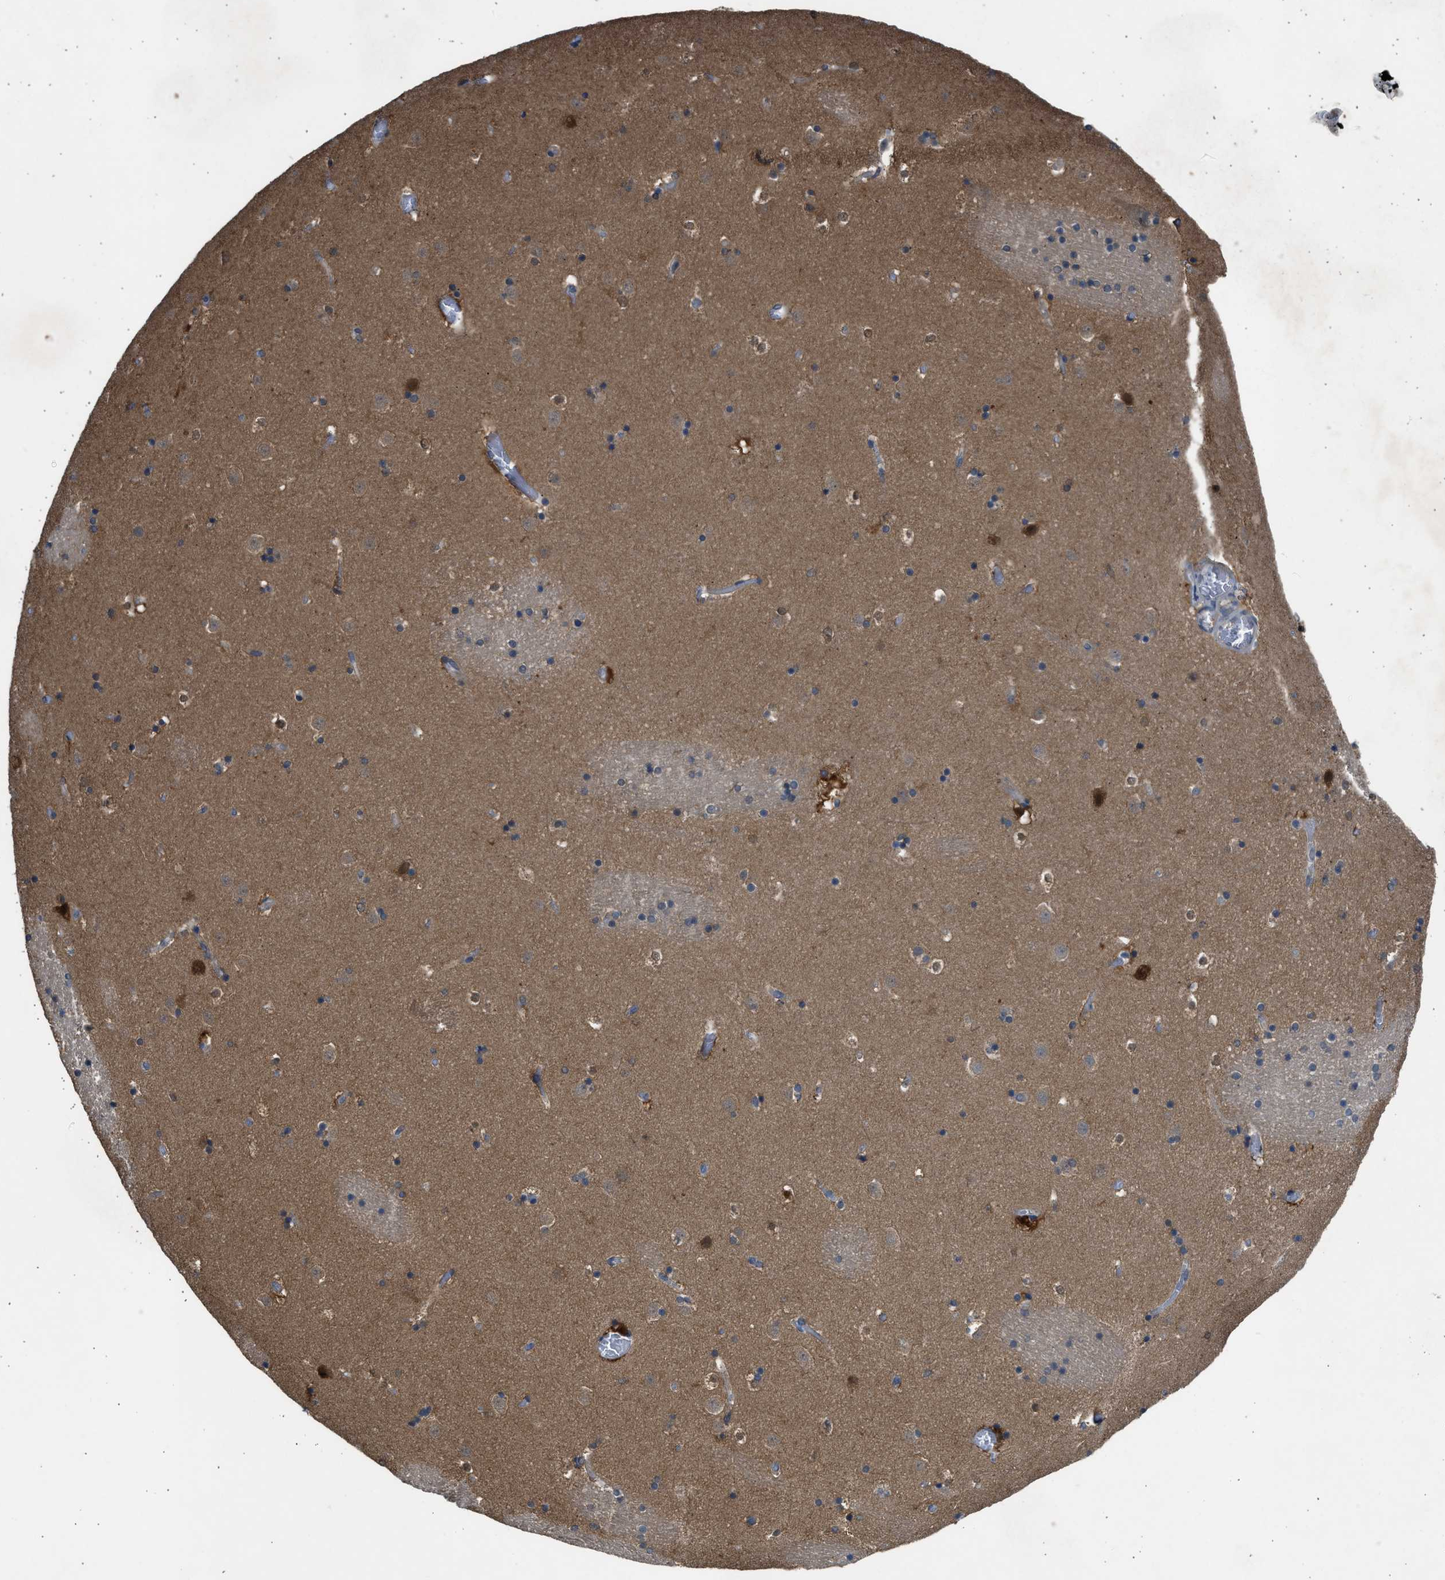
{"staining": {"intensity": "moderate", "quantity": "25%-75%", "location": "cytoplasmic/membranous"}, "tissue": "caudate", "cell_type": "Glial cells", "image_type": "normal", "snomed": [{"axis": "morphology", "description": "Normal tissue, NOS"}, {"axis": "topography", "description": "Lateral ventricle wall"}], "caption": "Caudate stained for a protein (brown) reveals moderate cytoplasmic/membranous positive expression in approximately 25%-75% of glial cells.", "gene": "MAPK7", "patient": {"sex": "male", "age": 45}}